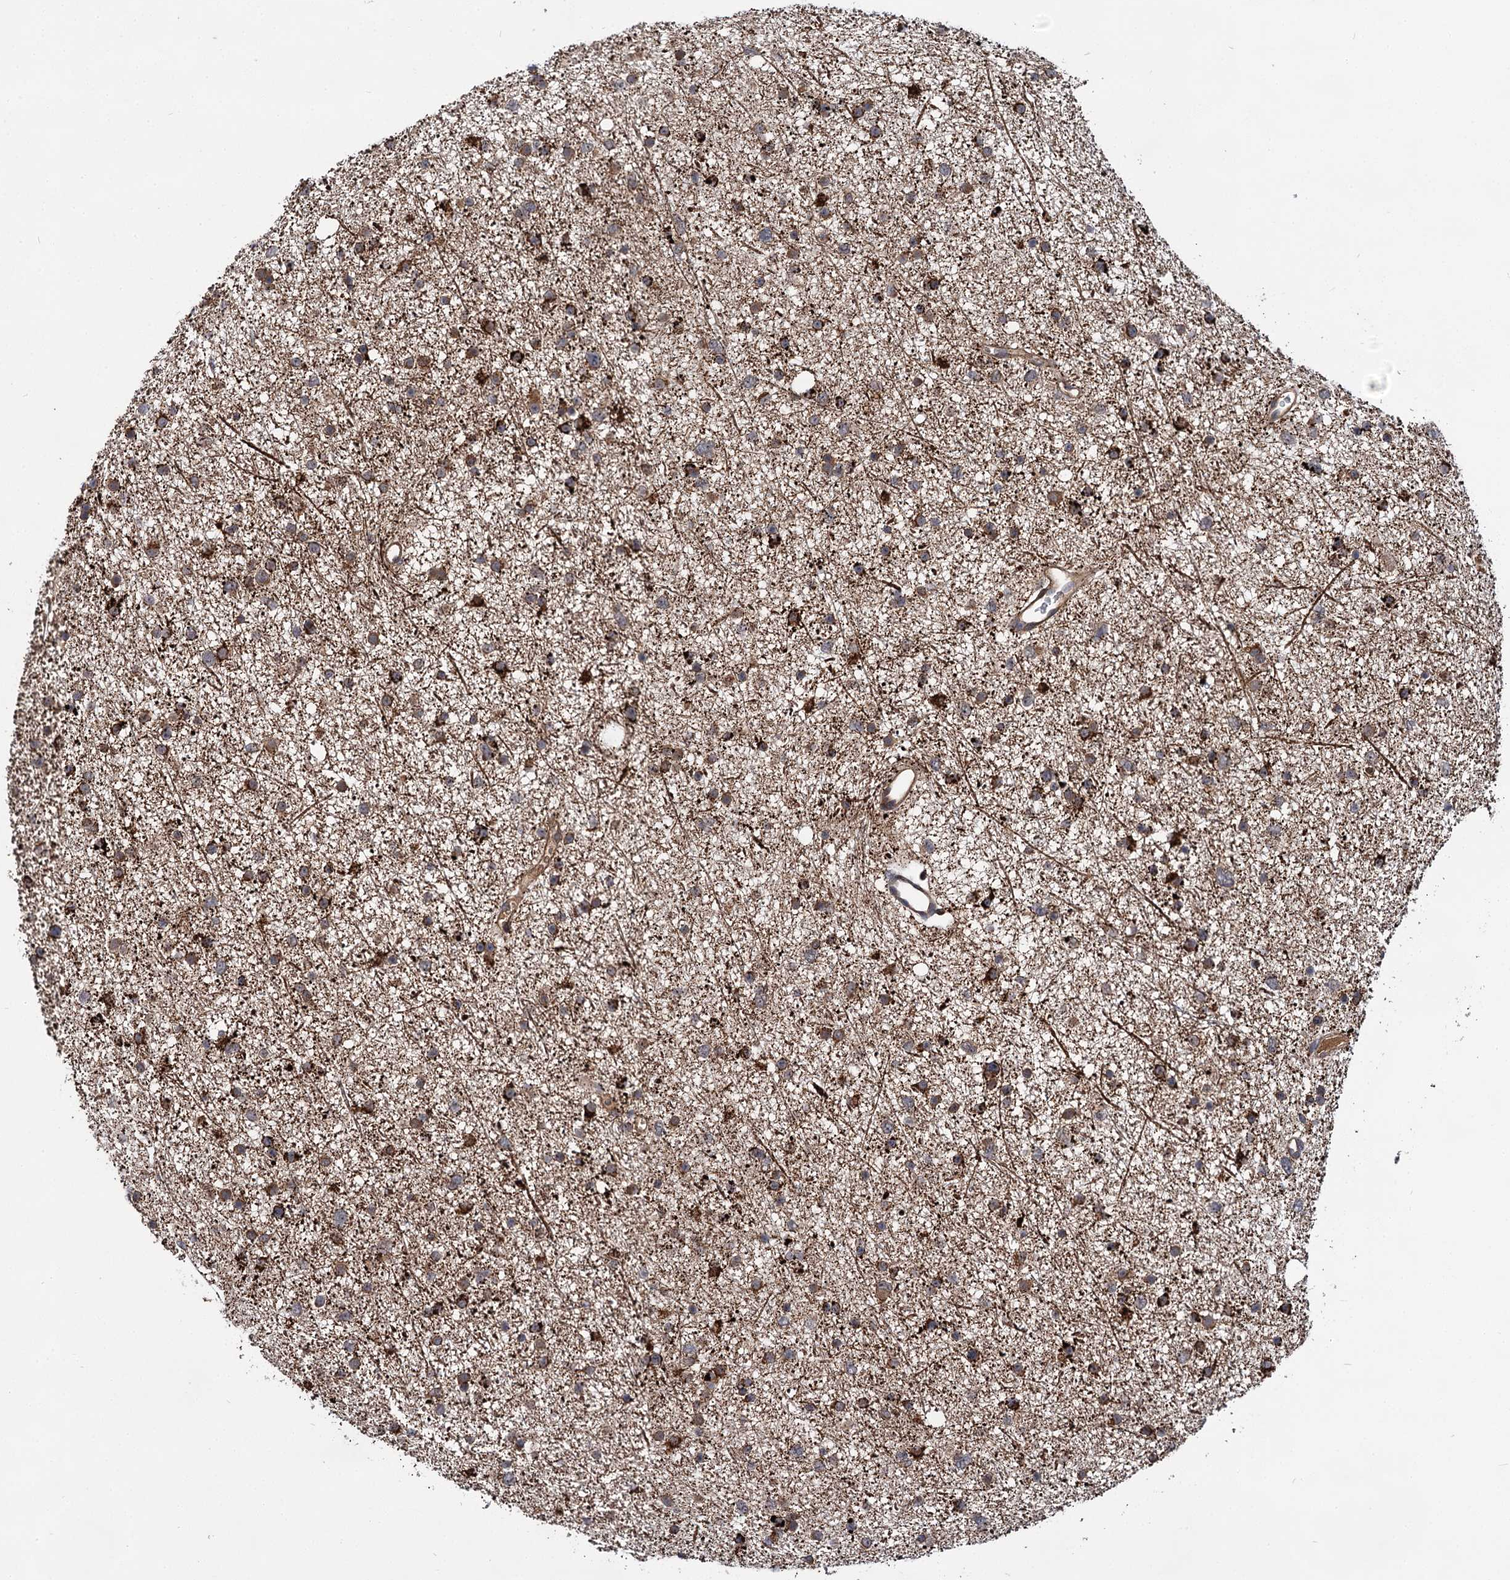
{"staining": {"intensity": "strong", "quantity": "25%-75%", "location": "cytoplasmic/membranous"}, "tissue": "glioma", "cell_type": "Tumor cells", "image_type": "cancer", "snomed": [{"axis": "morphology", "description": "Glioma, malignant, Low grade"}, {"axis": "topography", "description": "Cerebral cortex"}], "caption": "The image displays staining of malignant glioma (low-grade), revealing strong cytoplasmic/membranous protein expression (brown color) within tumor cells.", "gene": "ABLIM1", "patient": {"sex": "female", "age": 39}}